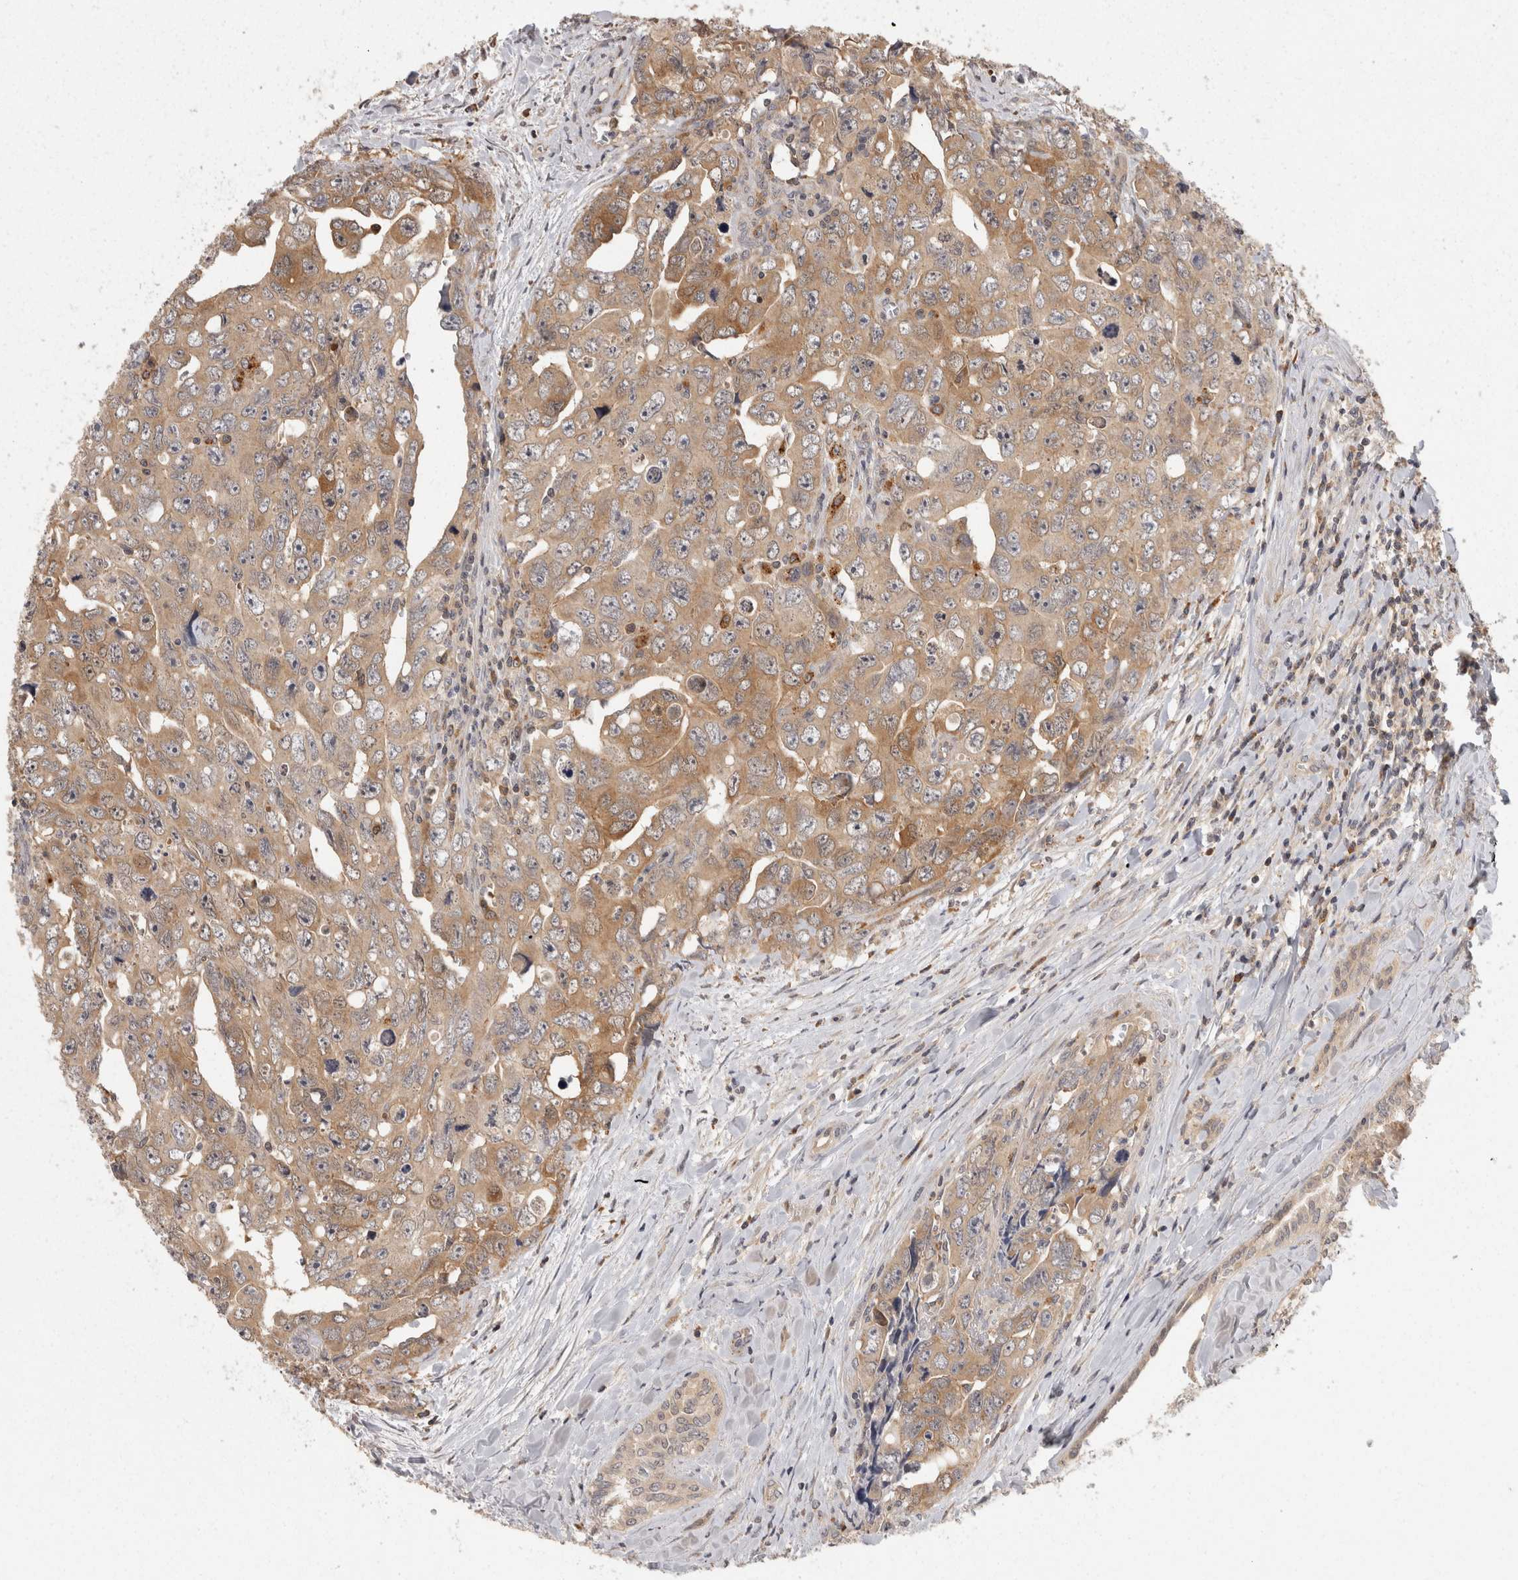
{"staining": {"intensity": "moderate", "quantity": ">75%", "location": "cytoplasmic/membranous"}, "tissue": "testis cancer", "cell_type": "Tumor cells", "image_type": "cancer", "snomed": [{"axis": "morphology", "description": "Carcinoma, Embryonal, NOS"}, {"axis": "topography", "description": "Testis"}], "caption": "Protein staining exhibits moderate cytoplasmic/membranous expression in about >75% of tumor cells in embryonal carcinoma (testis).", "gene": "ACAT2", "patient": {"sex": "male", "age": 28}}